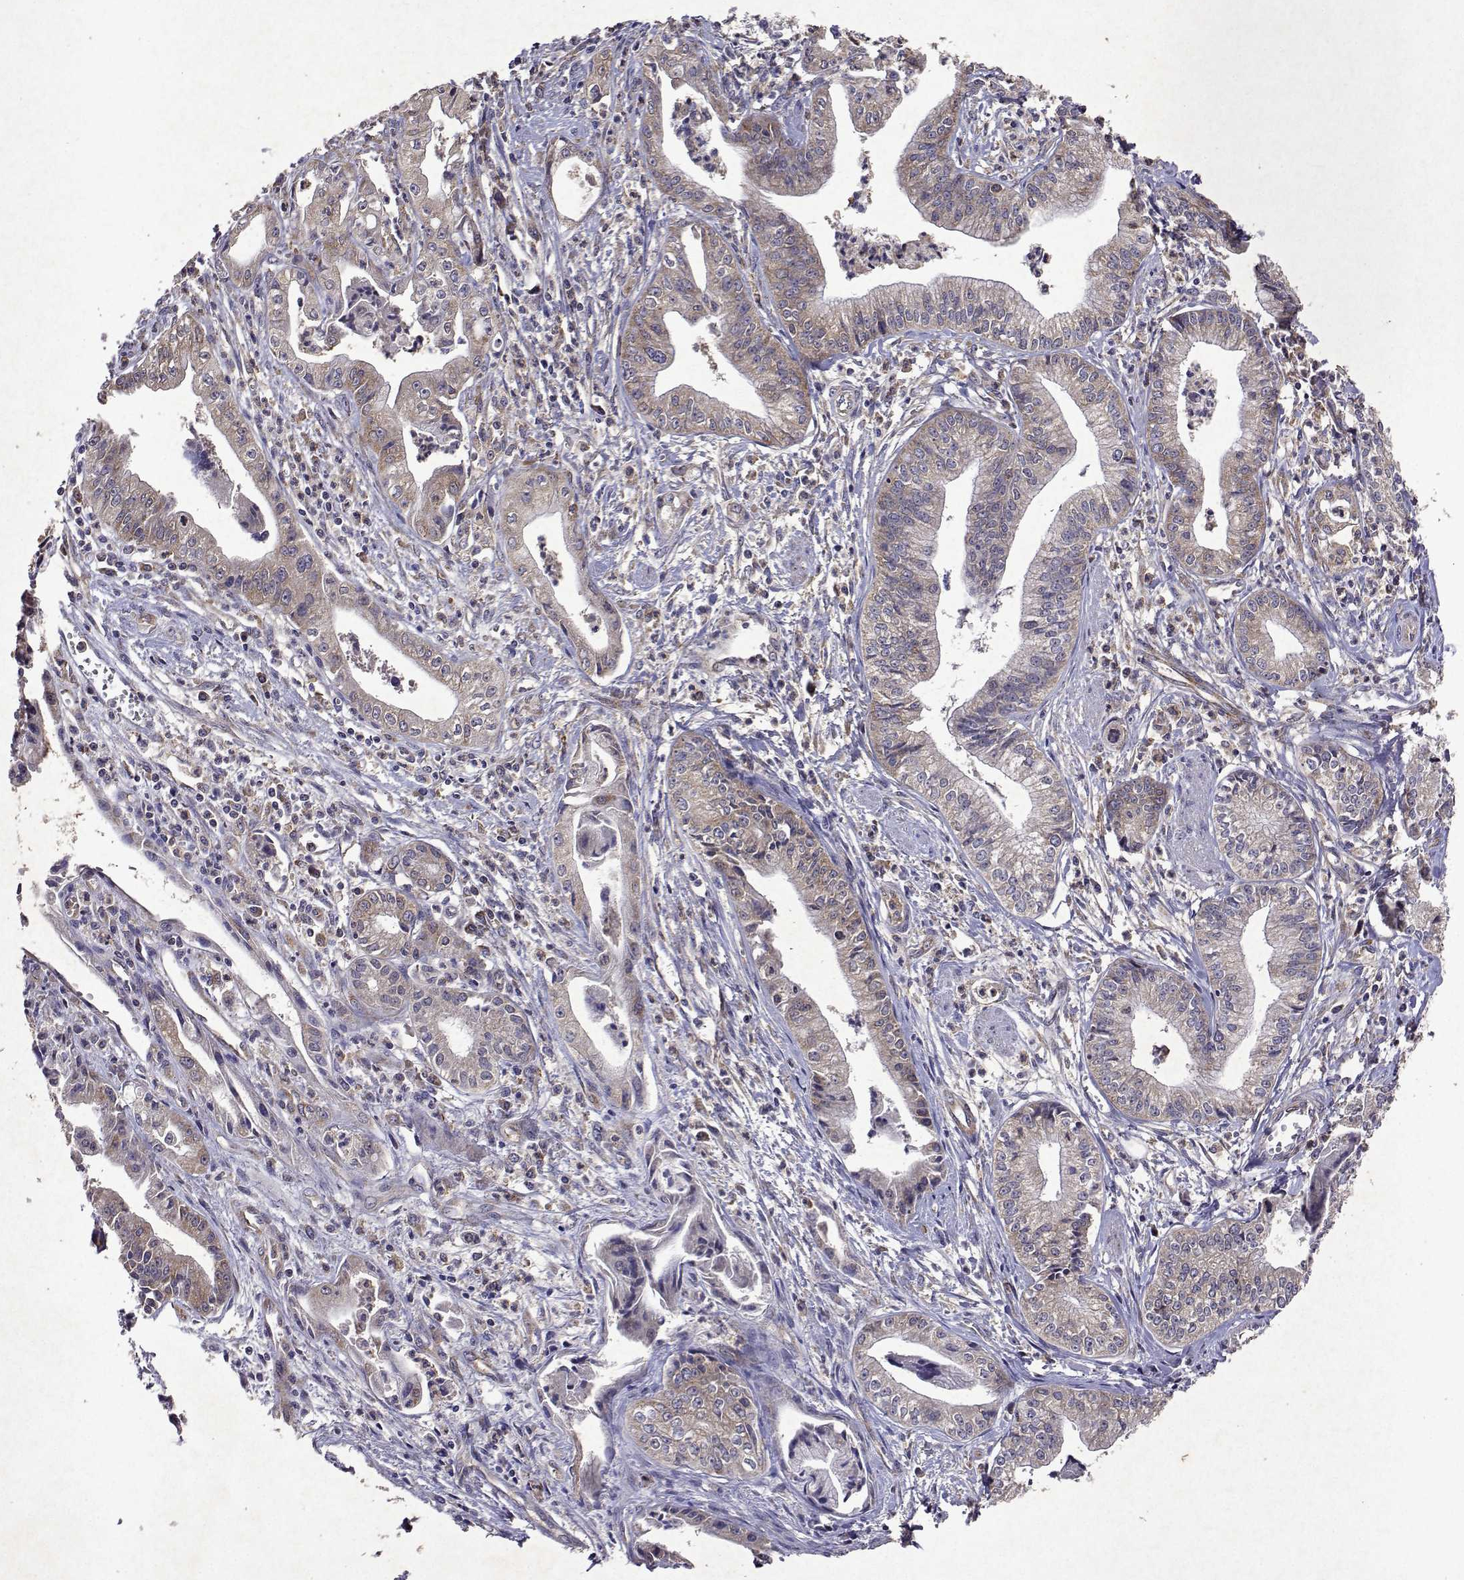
{"staining": {"intensity": "weak", "quantity": "<25%", "location": "cytoplasmic/membranous"}, "tissue": "pancreatic cancer", "cell_type": "Tumor cells", "image_type": "cancer", "snomed": [{"axis": "morphology", "description": "Adenocarcinoma, NOS"}, {"axis": "topography", "description": "Pancreas"}], "caption": "High magnification brightfield microscopy of adenocarcinoma (pancreatic) stained with DAB (brown) and counterstained with hematoxylin (blue): tumor cells show no significant expression.", "gene": "TARBP2", "patient": {"sex": "female", "age": 65}}